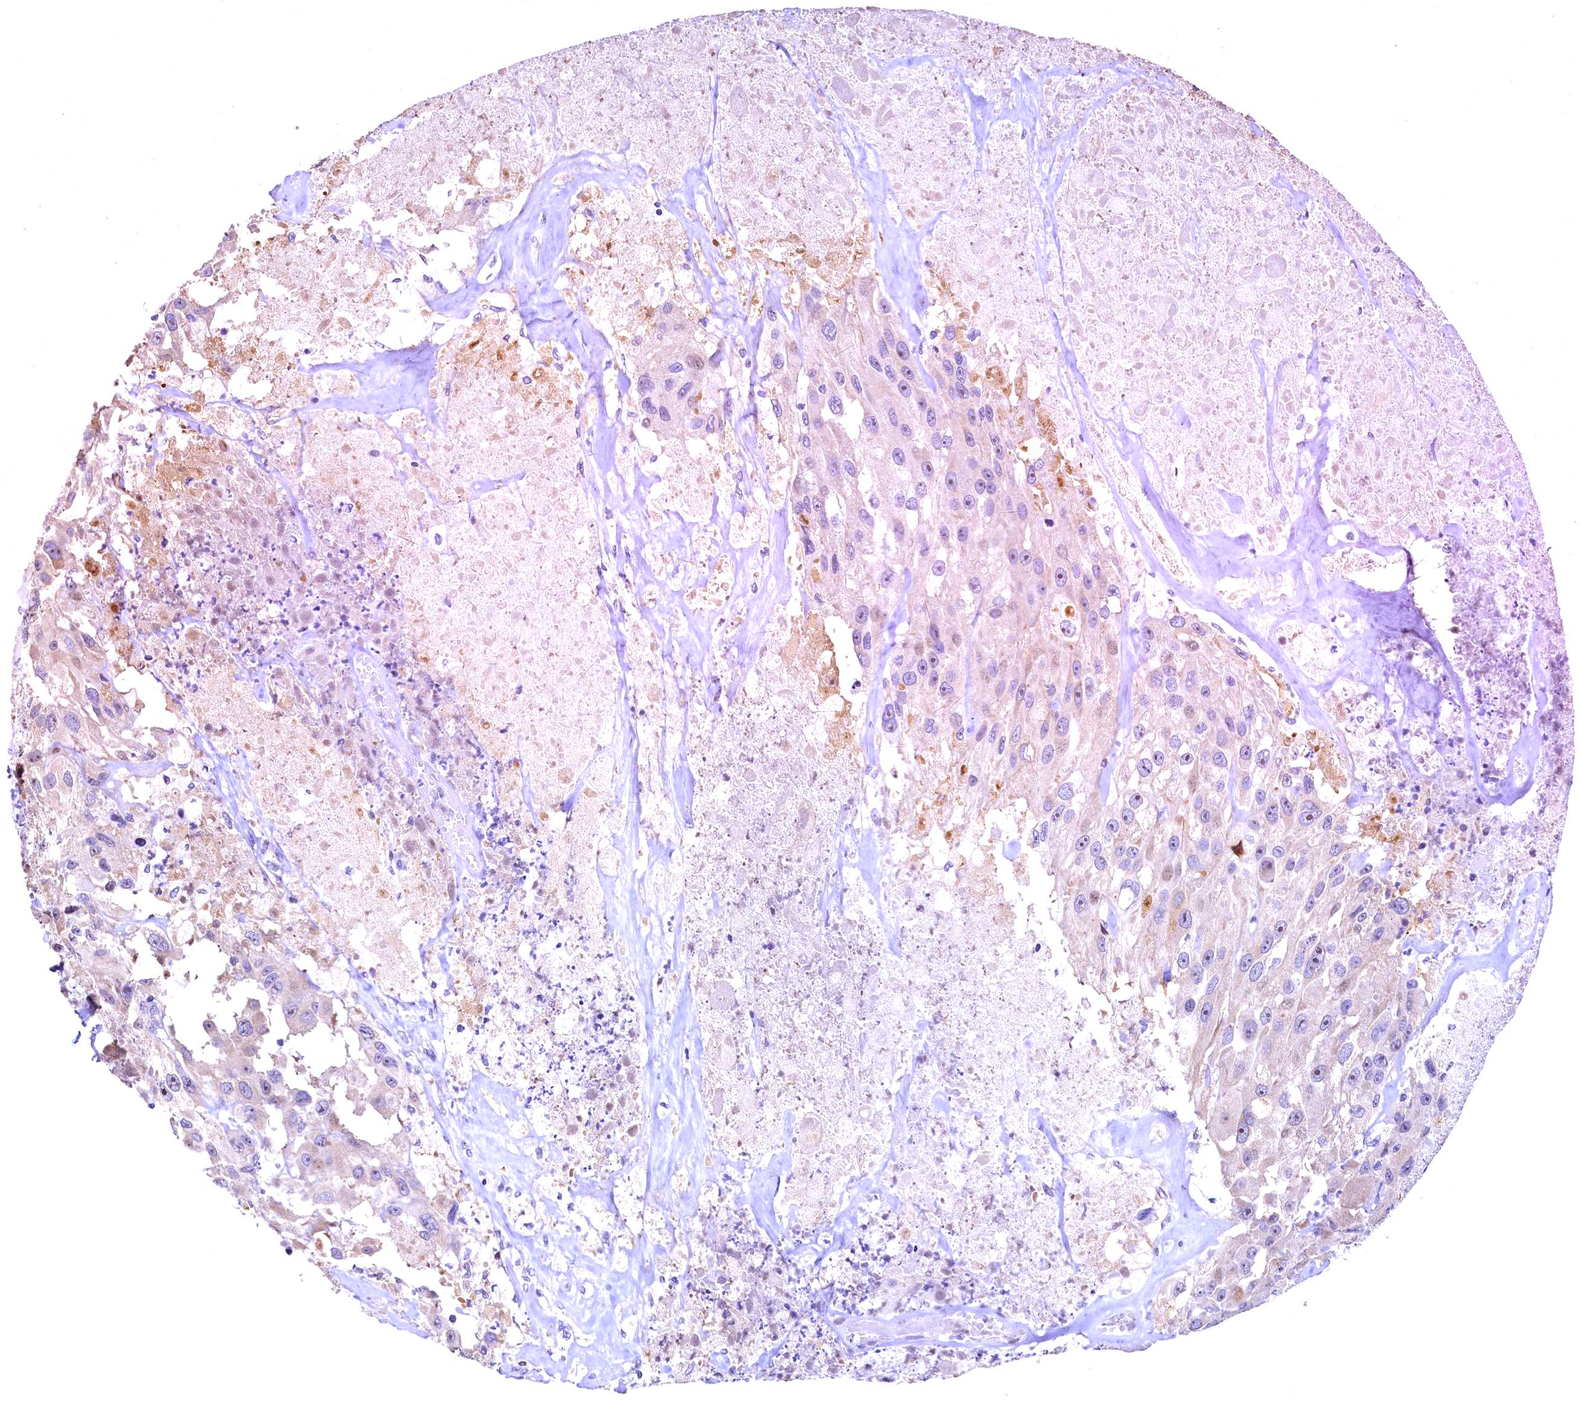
{"staining": {"intensity": "negative", "quantity": "none", "location": "none"}, "tissue": "melanoma", "cell_type": "Tumor cells", "image_type": "cancer", "snomed": [{"axis": "morphology", "description": "Malignant melanoma, Metastatic site"}, {"axis": "topography", "description": "Lymph node"}], "caption": "A micrograph of human malignant melanoma (metastatic site) is negative for staining in tumor cells. (Stains: DAB IHC with hematoxylin counter stain, Microscopy: brightfield microscopy at high magnification).", "gene": "LATS2", "patient": {"sex": "male", "age": 62}}